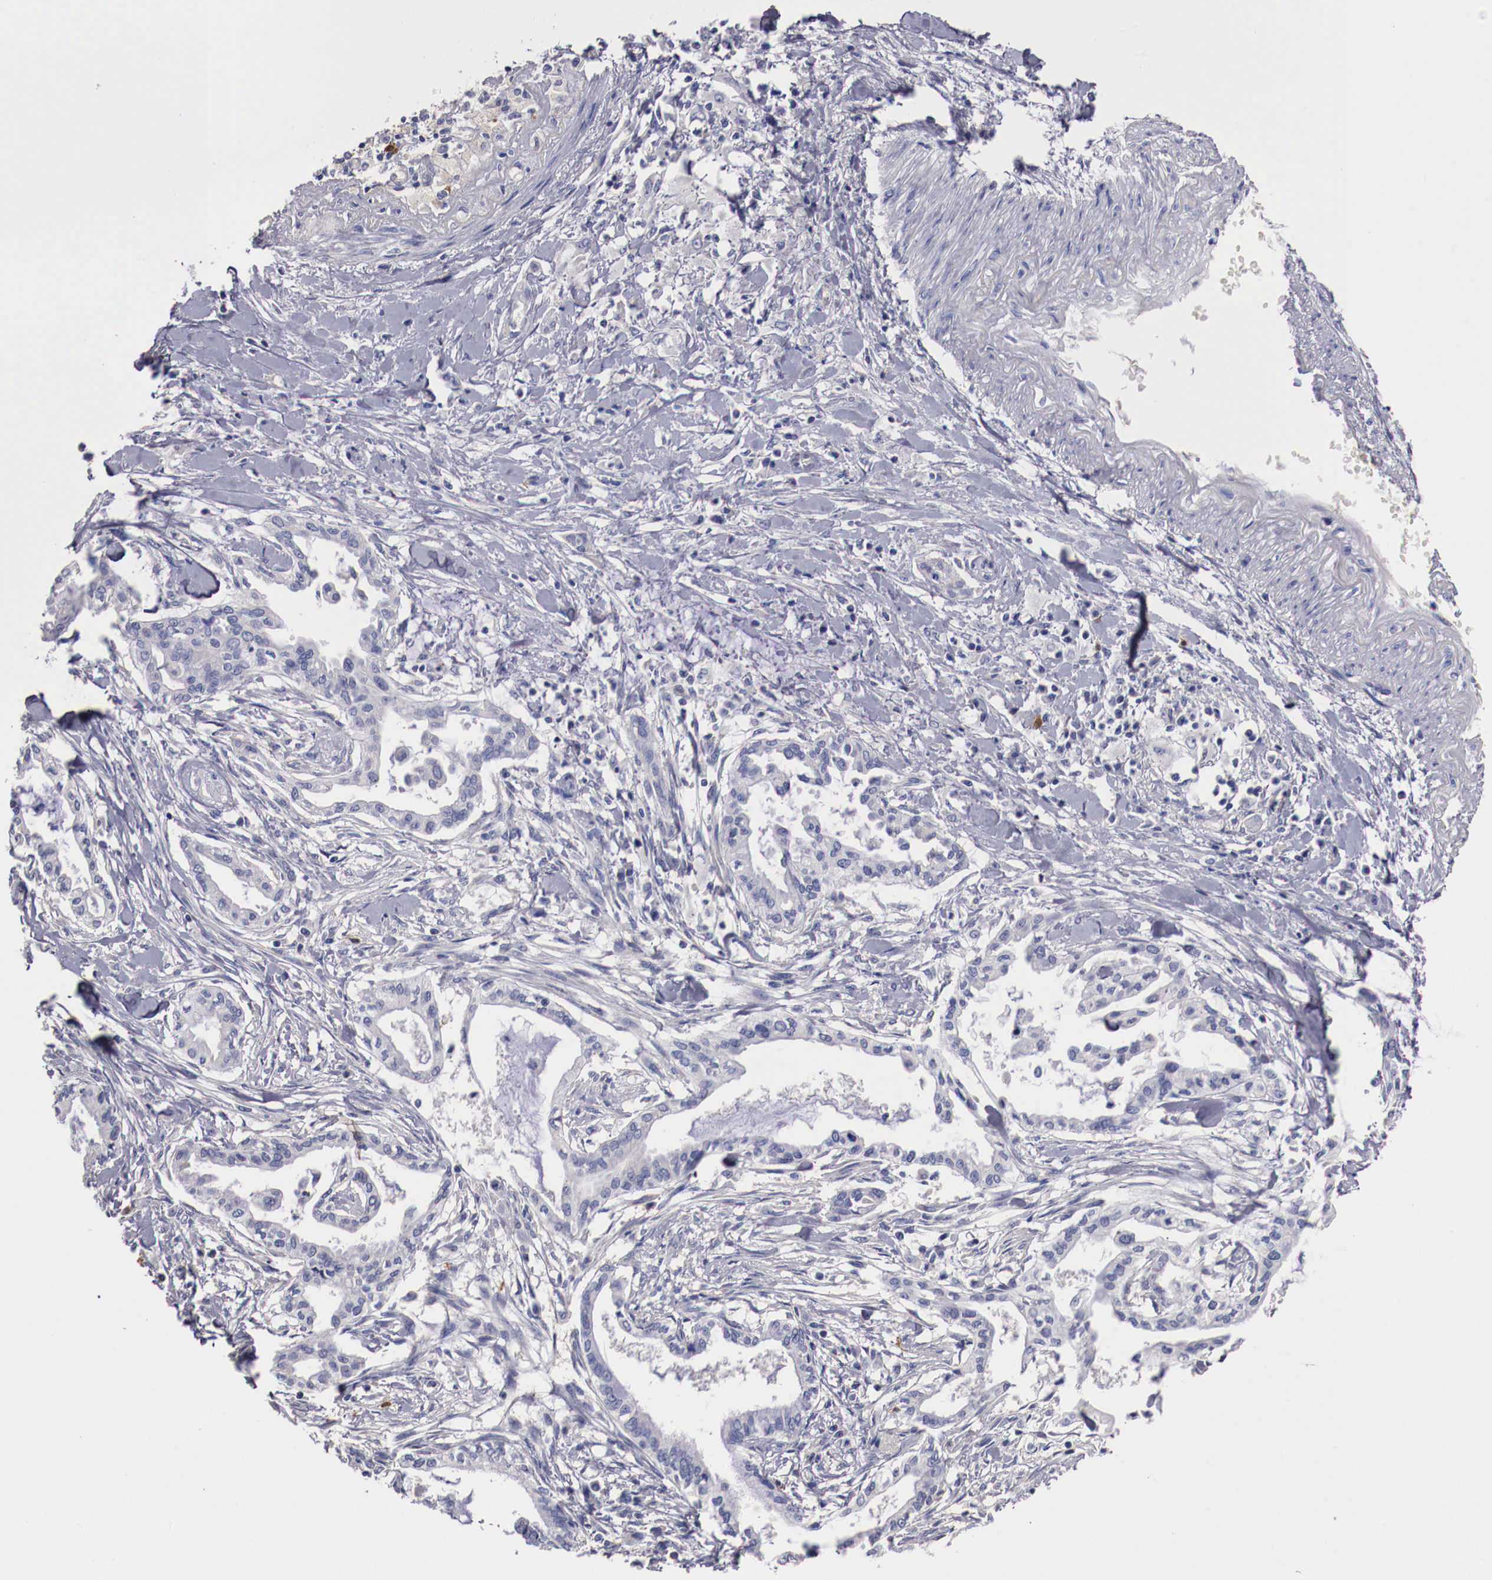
{"staining": {"intensity": "negative", "quantity": "none", "location": "none"}, "tissue": "pancreatic cancer", "cell_type": "Tumor cells", "image_type": "cancer", "snomed": [{"axis": "morphology", "description": "Adenocarcinoma, NOS"}, {"axis": "topography", "description": "Pancreas"}], "caption": "DAB immunohistochemical staining of pancreatic cancer (adenocarcinoma) demonstrates no significant positivity in tumor cells.", "gene": "PITPNA", "patient": {"sex": "female", "age": 64}}